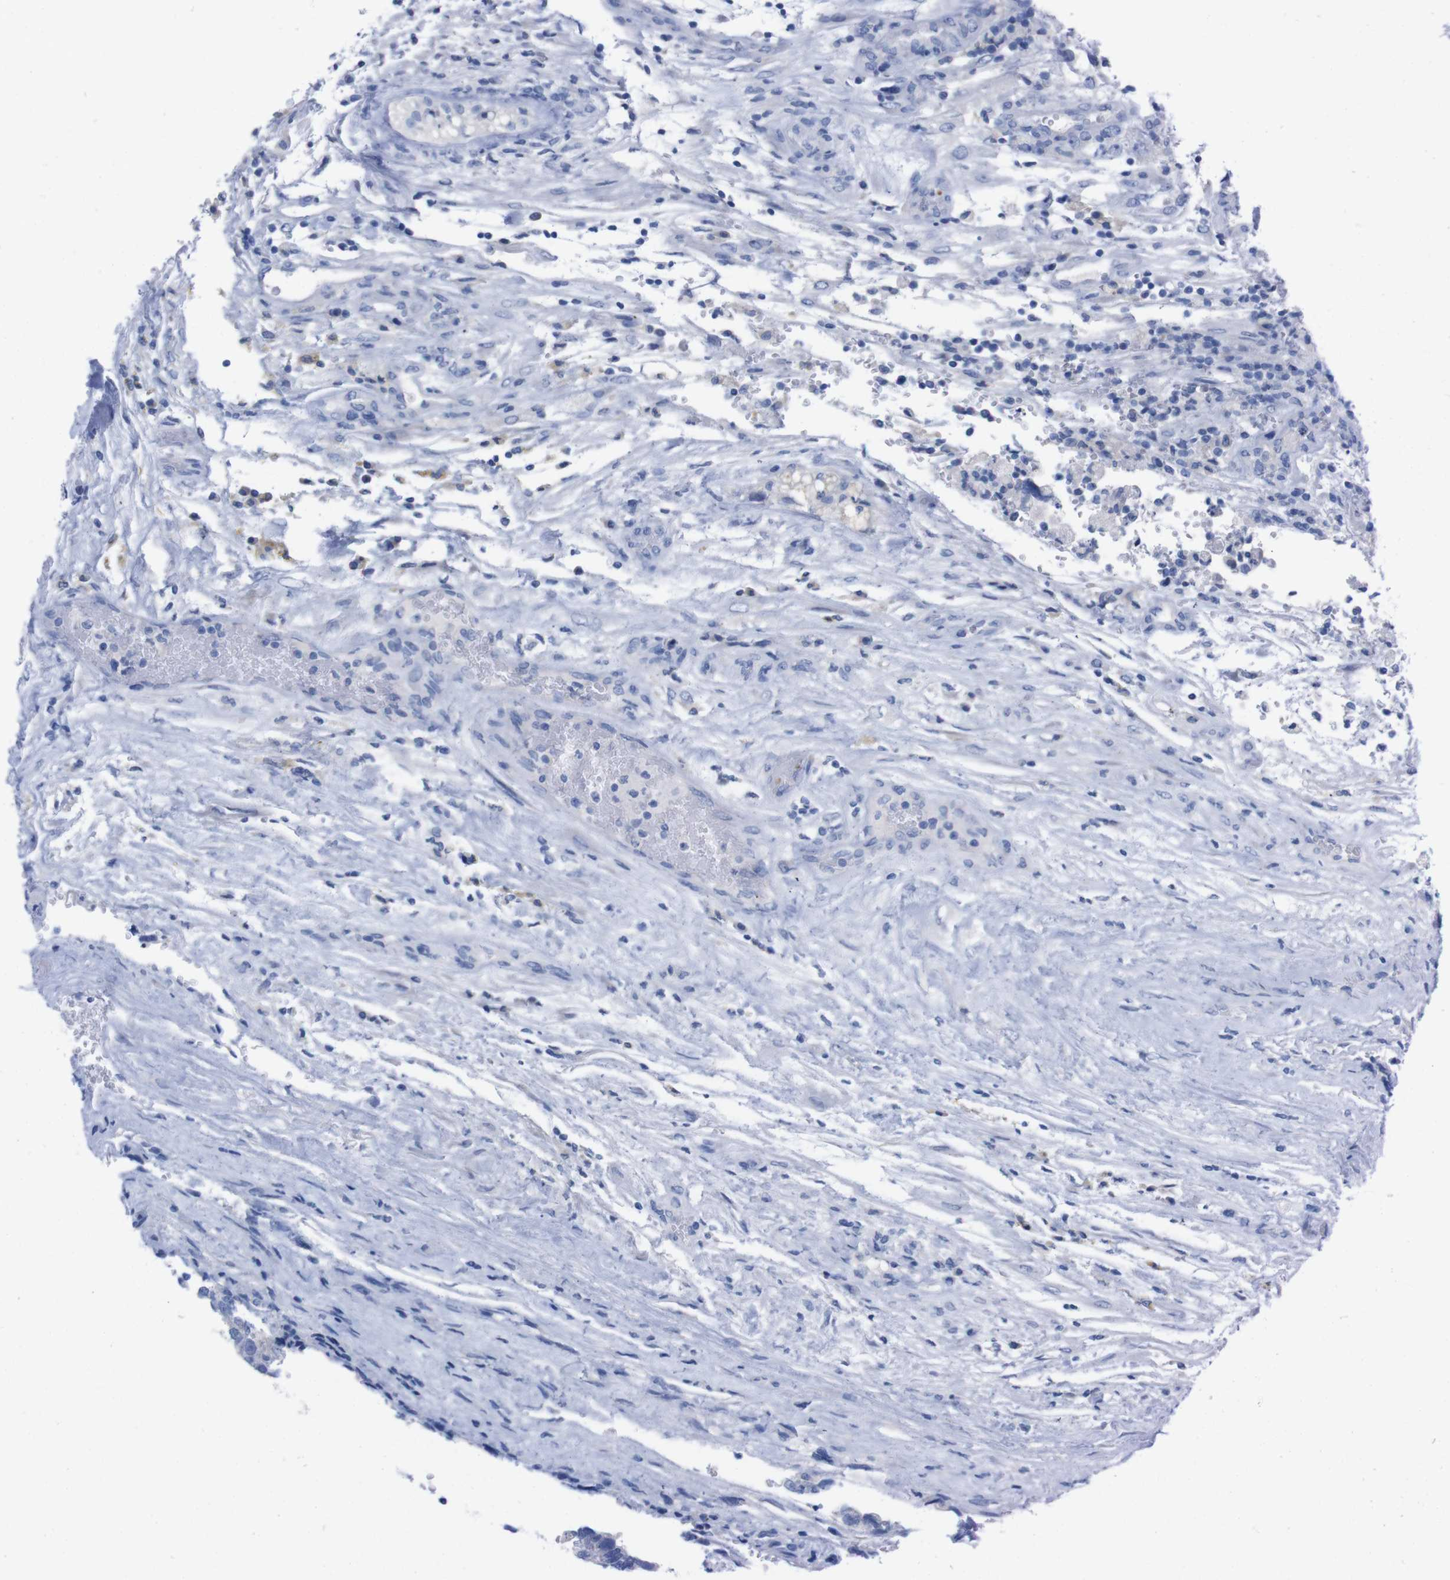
{"staining": {"intensity": "negative", "quantity": "none", "location": "none"}, "tissue": "testis cancer", "cell_type": "Tumor cells", "image_type": "cancer", "snomed": [{"axis": "morphology", "description": "Carcinoma, Embryonal, NOS"}, {"axis": "topography", "description": "Testis"}], "caption": "DAB (3,3'-diaminobenzidine) immunohistochemical staining of human testis embryonal carcinoma exhibits no significant staining in tumor cells.", "gene": "TMEM243", "patient": {"sex": "male", "age": 36}}